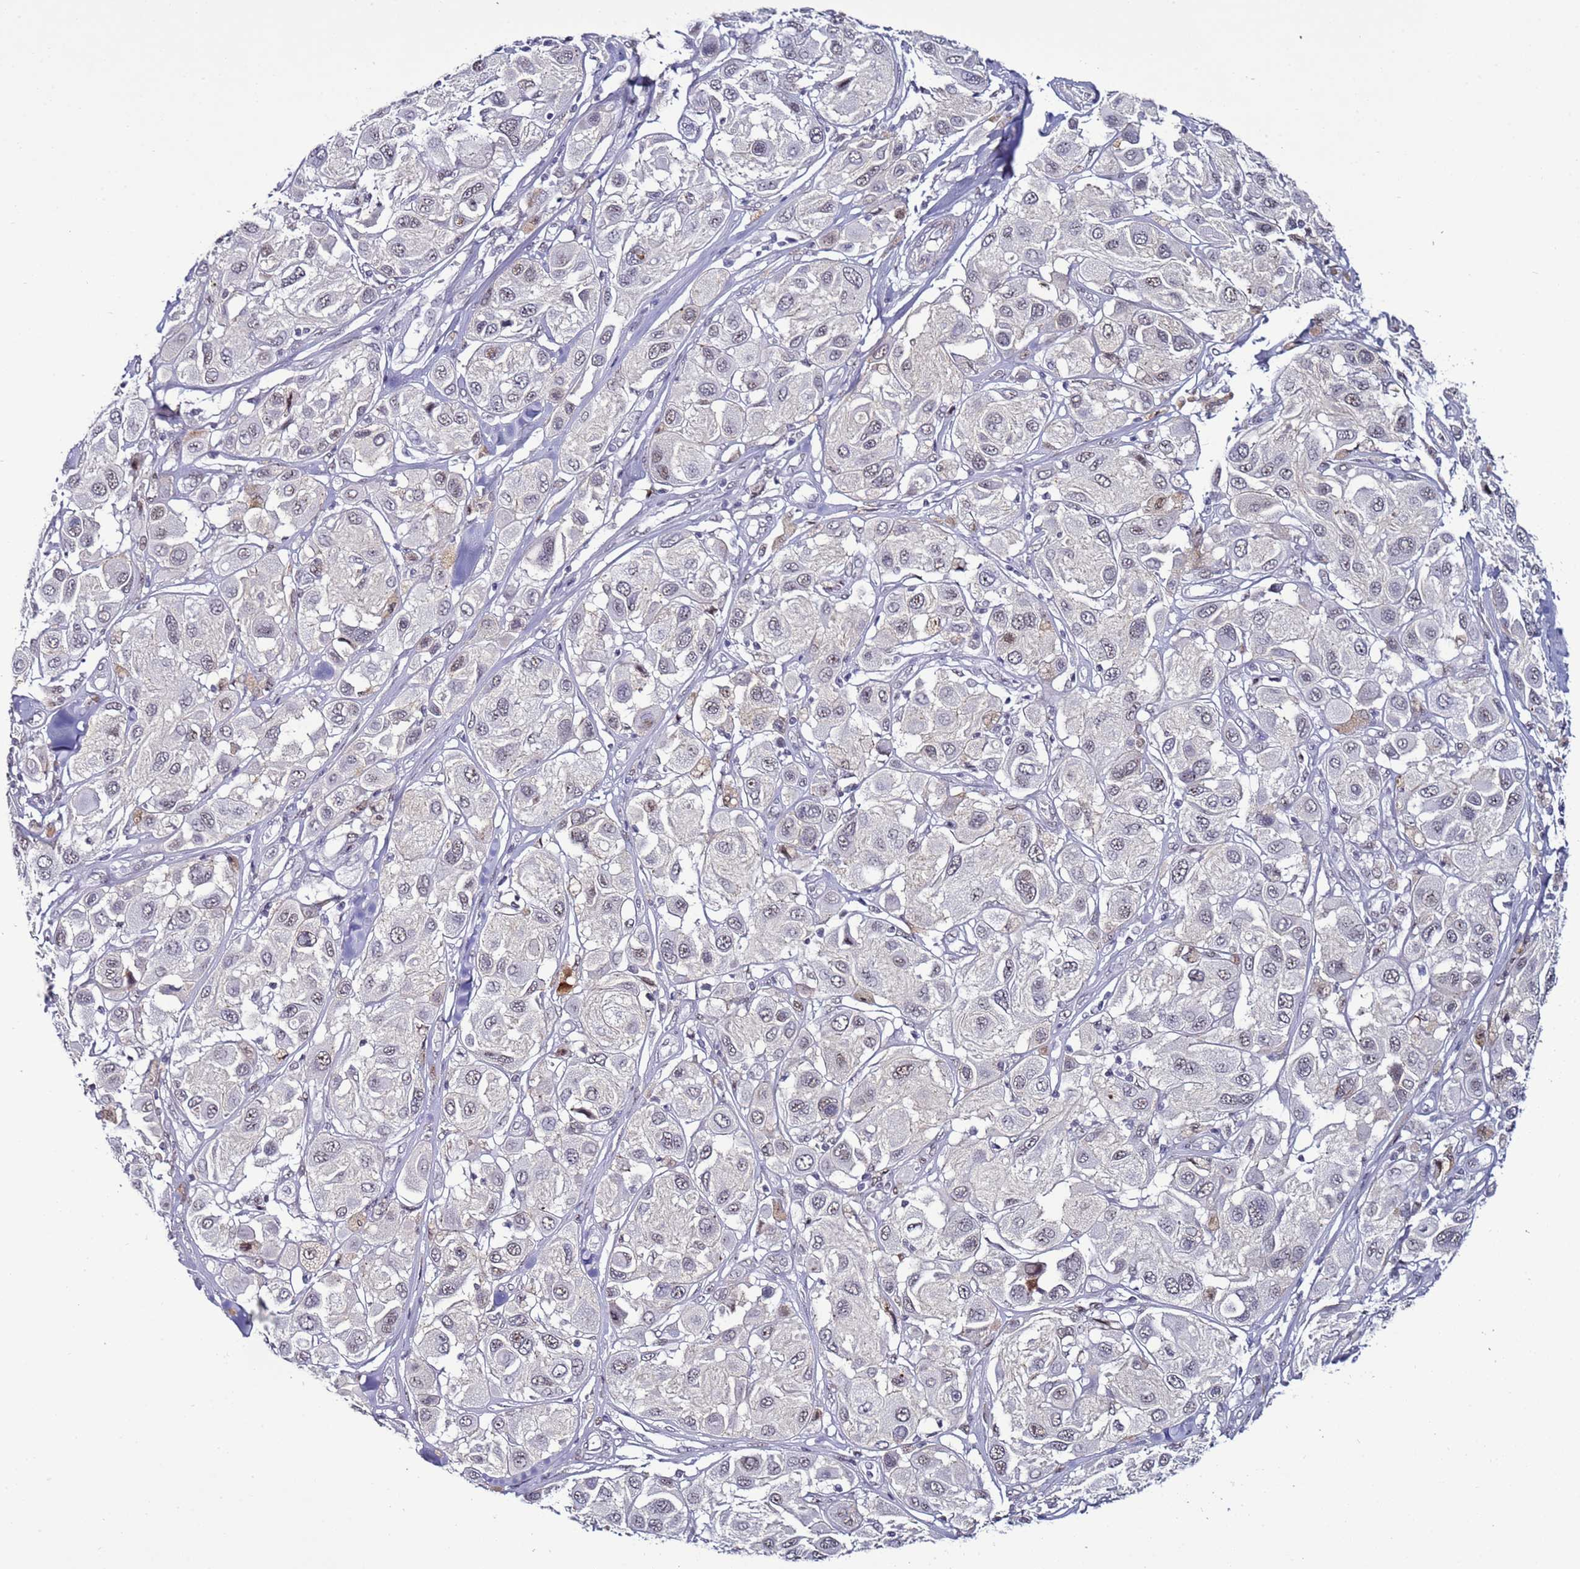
{"staining": {"intensity": "negative", "quantity": "none", "location": "none"}, "tissue": "melanoma", "cell_type": "Tumor cells", "image_type": "cancer", "snomed": [{"axis": "morphology", "description": "Malignant melanoma, Metastatic site"}, {"axis": "topography", "description": "Skin"}], "caption": "A high-resolution micrograph shows immunohistochemistry staining of malignant melanoma (metastatic site), which demonstrates no significant expression in tumor cells.", "gene": "PSMA7", "patient": {"sex": "male", "age": 41}}